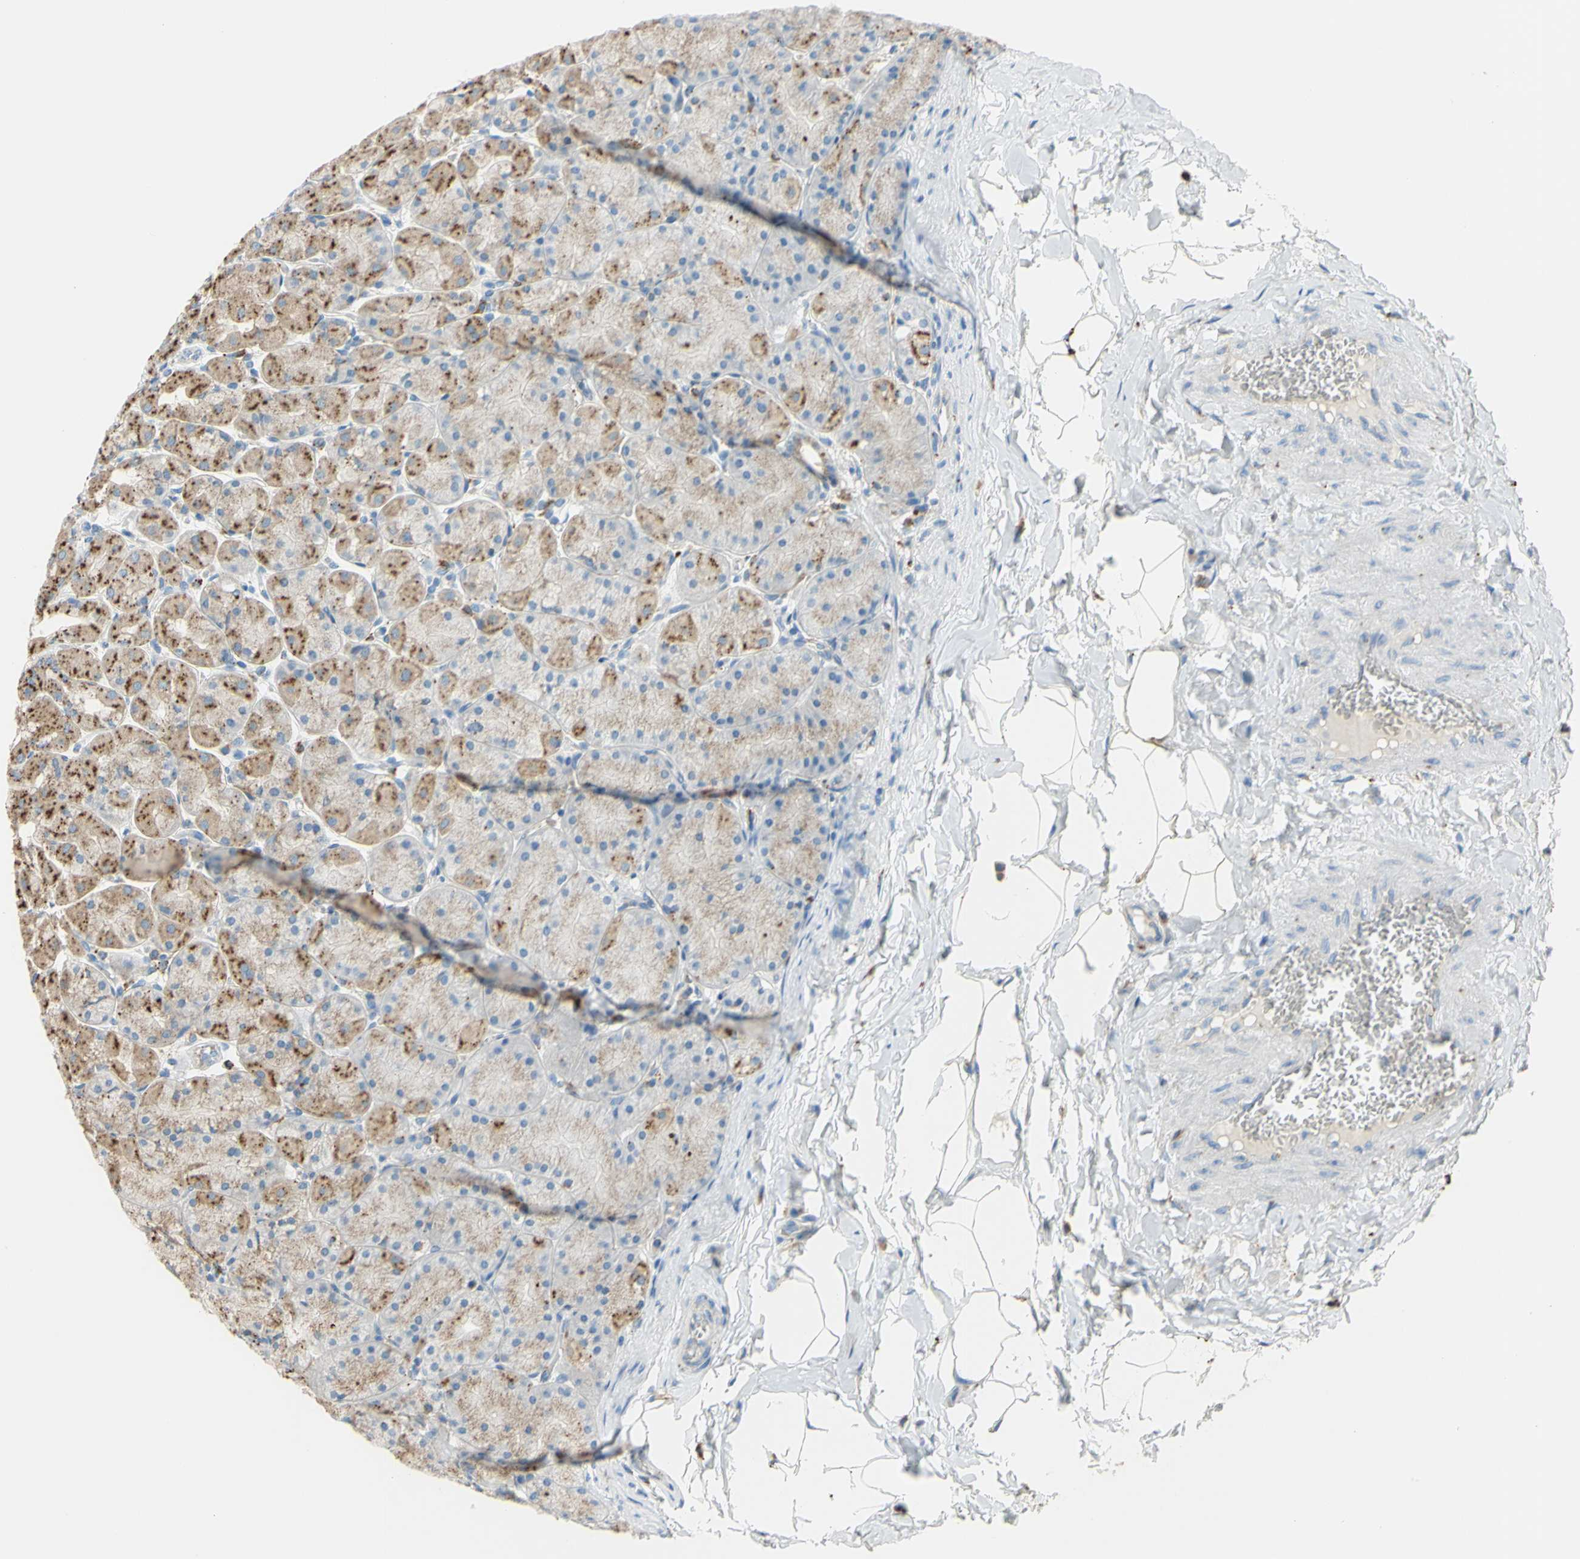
{"staining": {"intensity": "moderate", "quantity": ">75%", "location": "cytoplasmic/membranous"}, "tissue": "stomach", "cell_type": "Glandular cells", "image_type": "normal", "snomed": [{"axis": "morphology", "description": "Normal tissue, NOS"}, {"axis": "topography", "description": "Stomach, upper"}], "caption": "A brown stain shows moderate cytoplasmic/membranous expression of a protein in glandular cells of normal human stomach. (Brightfield microscopy of DAB IHC at high magnification).", "gene": "CTSD", "patient": {"sex": "female", "age": 56}}